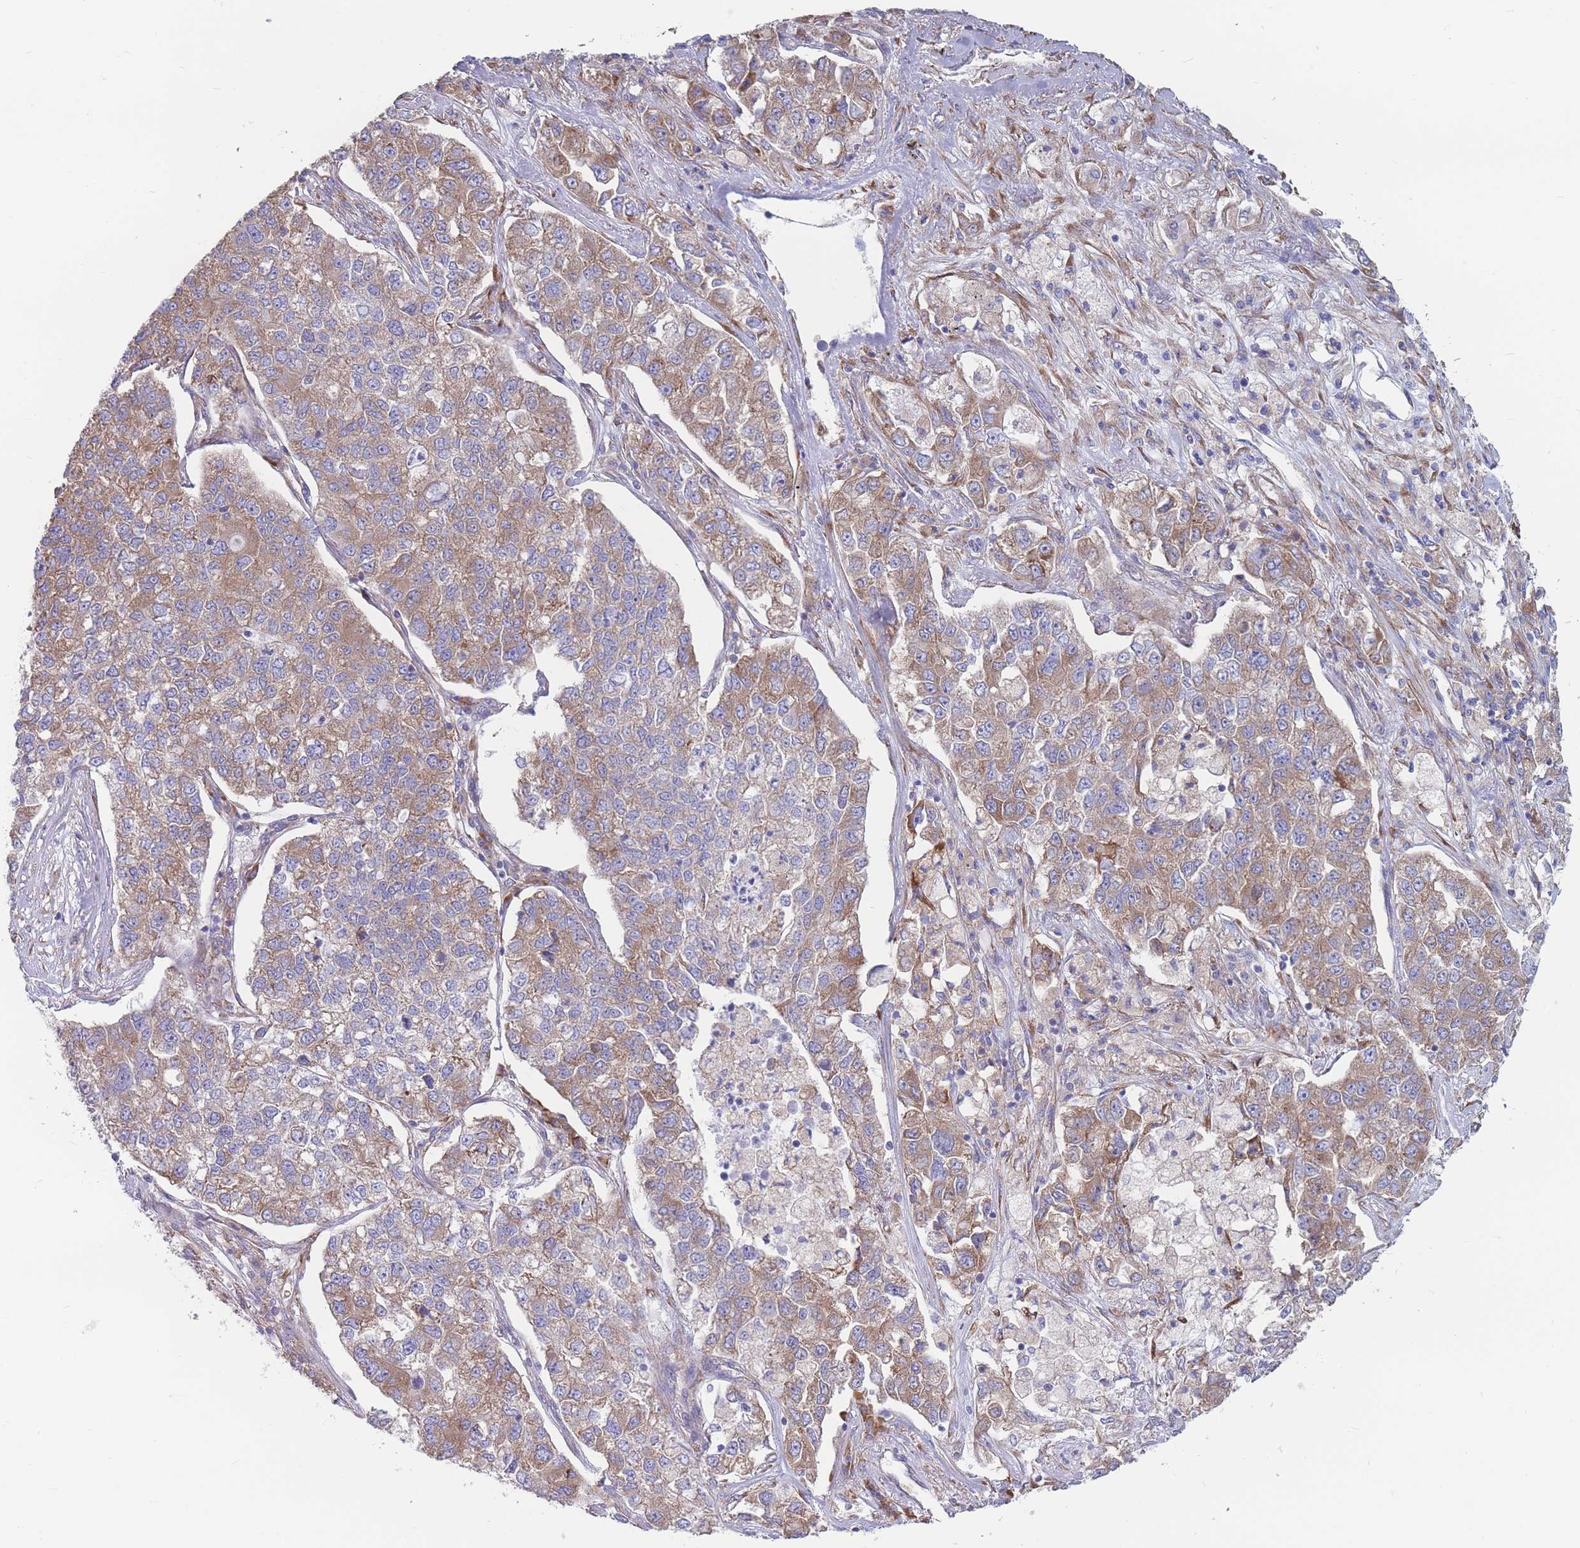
{"staining": {"intensity": "moderate", "quantity": ">75%", "location": "cytoplasmic/membranous"}, "tissue": "lung cancer", "cell_type": "Tumor cells", "image_type": "cancer", "snomed": [{"axis": "morphology", "description": "Adenocarcinoma, NOS"}, {"axis": "topography", "description": "Lung"}], "caption": "High-magnification brightfield microscopy of lung cancer stained with DAB (brown) and counterstained with hematoxylin (blue). tumor cells exhibit moderate cytoplasmic/membranous staining is seen in about>75% of cells.", "gene": "RPL8", "patient": {"sex": "male", "age": 49}}